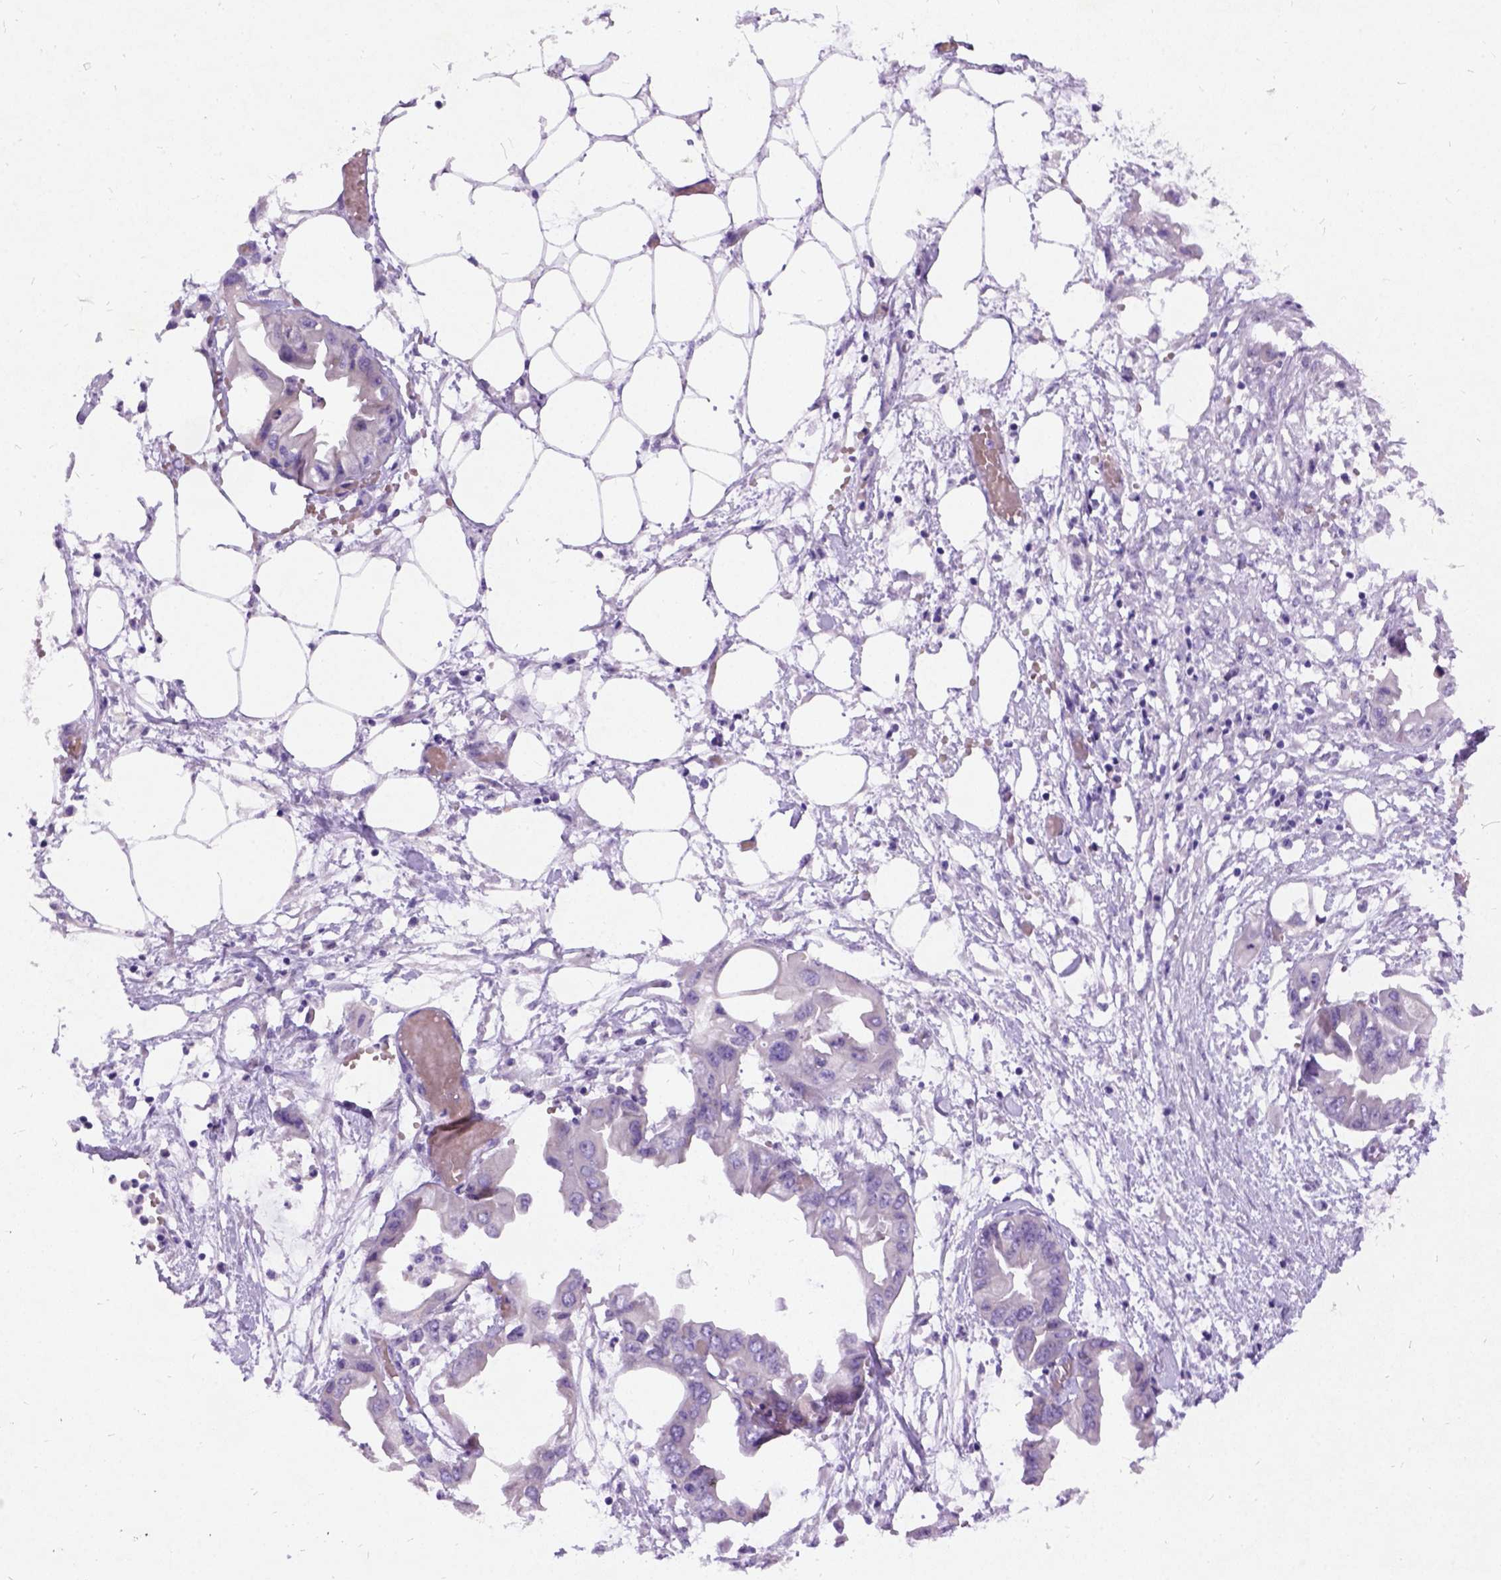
{"staining": {"intensity": "weak", "quantity": "25%-75%", "location": "cytoplasmic/membranous"}, "tissue": "endometrial cancer", "cell_type": "Tumor cells", "image_type": "cancer", "snomed": [{"axis": "morphology", "description": "Adenocarcinoma, NOS"}, {"axis": "morphology", "description": "Adenocarcinoma, metastatic, NOS"}, {"axis": "topography", "description": "Adipose tissue"}, {"axis": "topography", "description": "Endometrium"}], "caption": "Human metastatic adenocarcinoma (endometrial) stained for a protein (brown) shows weak cytoplasmic/membranous positive expression in about 25%-75% of tumor cells.", "gene": "NEUROD4", "patient": {"sex": "female", "age": 67}}